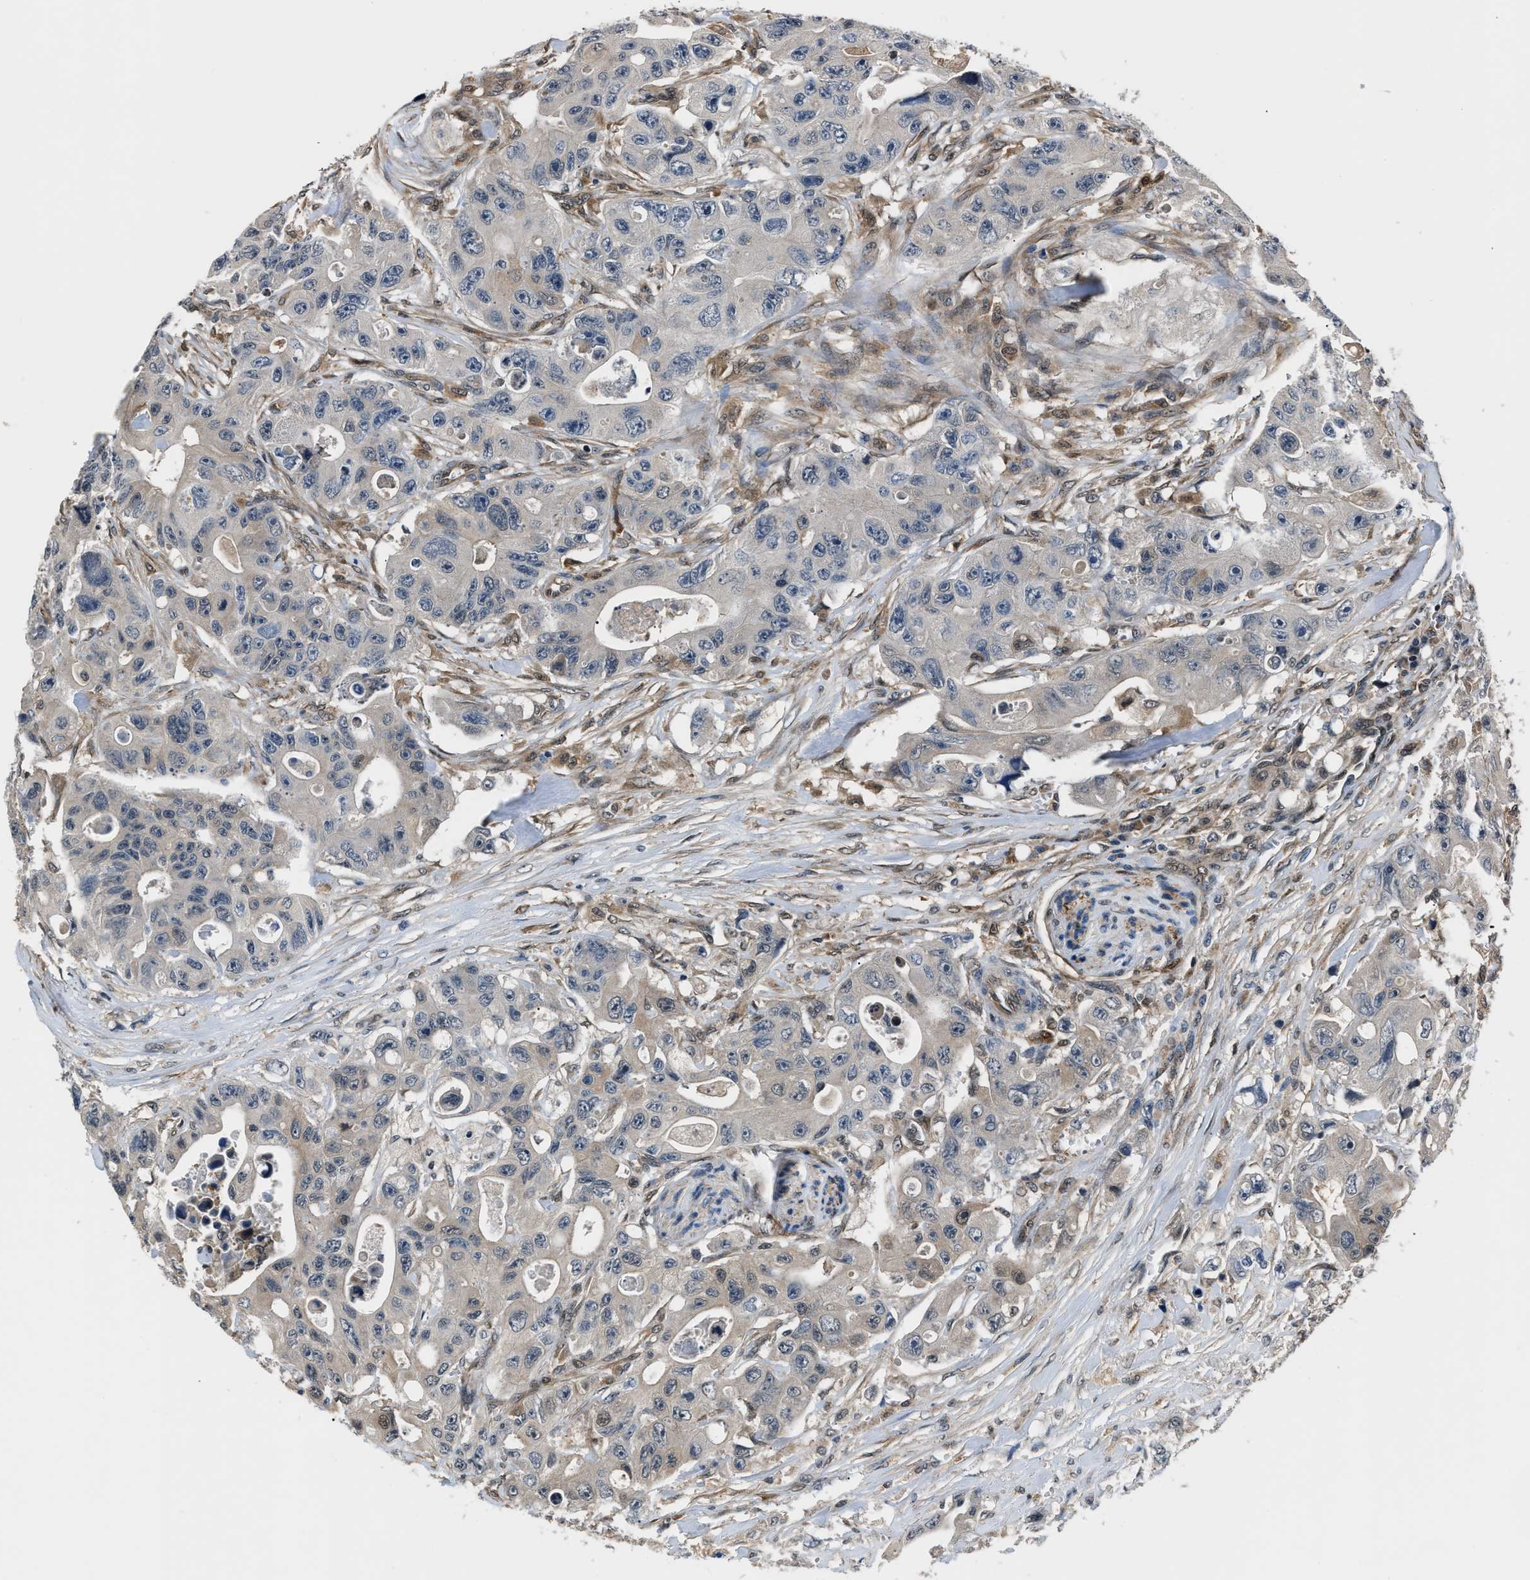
{"staining": {"intensity": "negative", "quantity": "none", "location": "none"}, "tissue": "colorectal cancer", "cell_type": "Tumor cells", "image_type": "cancer", "snomed": [{"axis": "morphology", "description": "Adenocarcinoma, NOS"}, {"axis": "topography", "description": "Colon"}], "caption": "The immunohistochemistry (IHC) histopathology image has no significant expression in tumor cells of colorectal cancer tissue.", "gene": "TP53I3", "patient": {"sex": "female", "age": 46}}